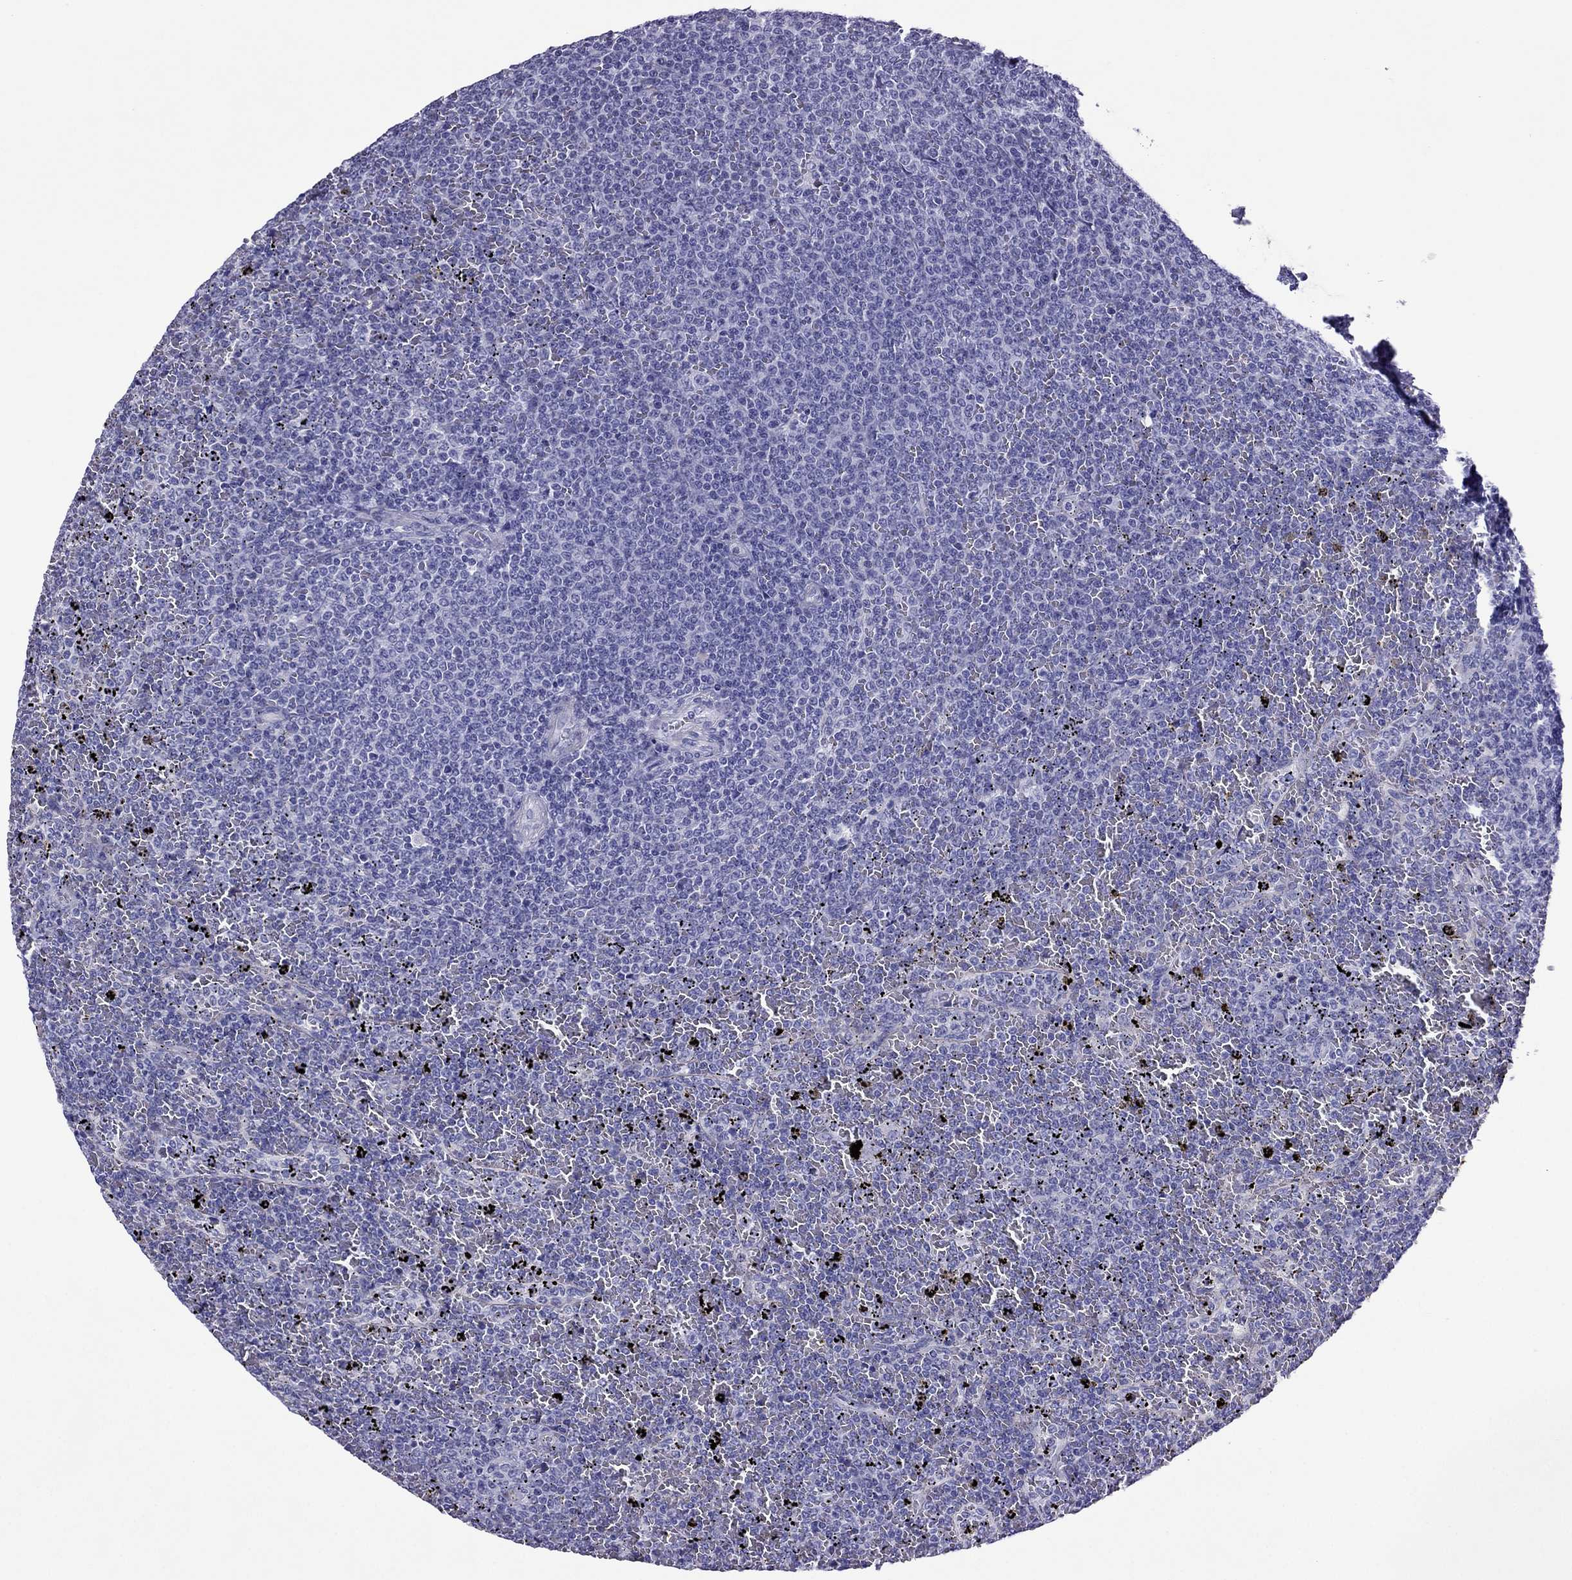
{"staining": {"intensity": "negative", "quantity": "none", "location": "none"}, "tissue": "lymphoma", "cell_type": "Tumor cells", "image_type": "cancer", "snomed": [{"axis": "morphology", "description": "Malignant lymphoma, non-Hodgkin's type, Low grade"}, {"axis": "topography", "description": "Spleen"}], "caption": "DAB immunohistochemical staining of low-grade malignant lymphoma, non-Hodgkin's type reveals no significant staining in tumor cells.", "gene": "MYL11", "patient": {"sex": "female", "age": 77}}